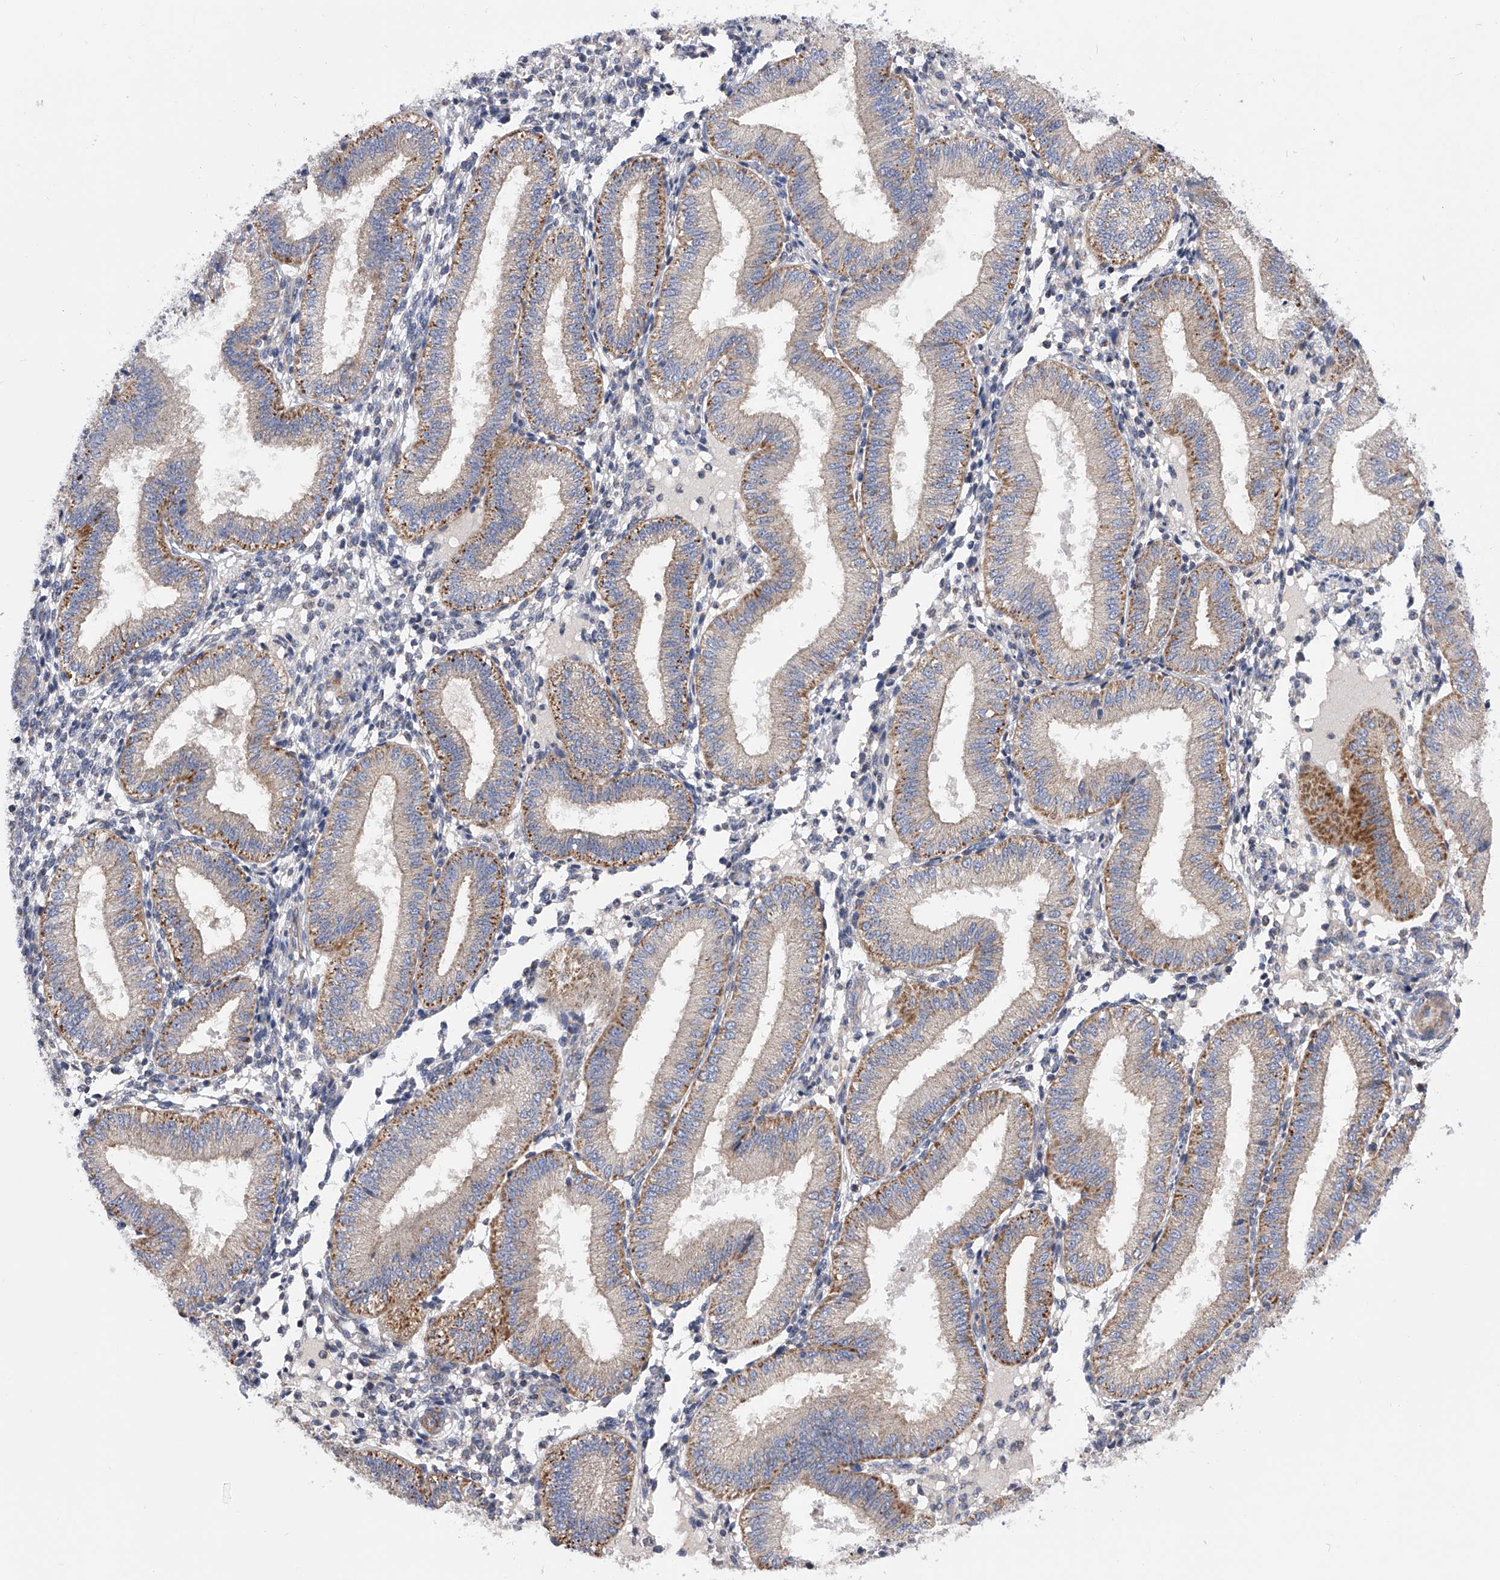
{"staining": {"intensity": "negative", "quantity": "none", "location": "none"}, "tissue": "endometrium", "cell_type": "Cells in endometrial stroma", "image_type": "normal", "snomed": [{"axis": "morphology", "description": "Normal tissue, NOS"}, {"axis": "topography", "description": "Endometrium"}], "caption": "Immunohistochemical staining of normal endometrium demonstrates no significant expression in cells in endometrial stroma.", "gene": "PDSS2", "patient": {"sex": "female", "age": 39}}